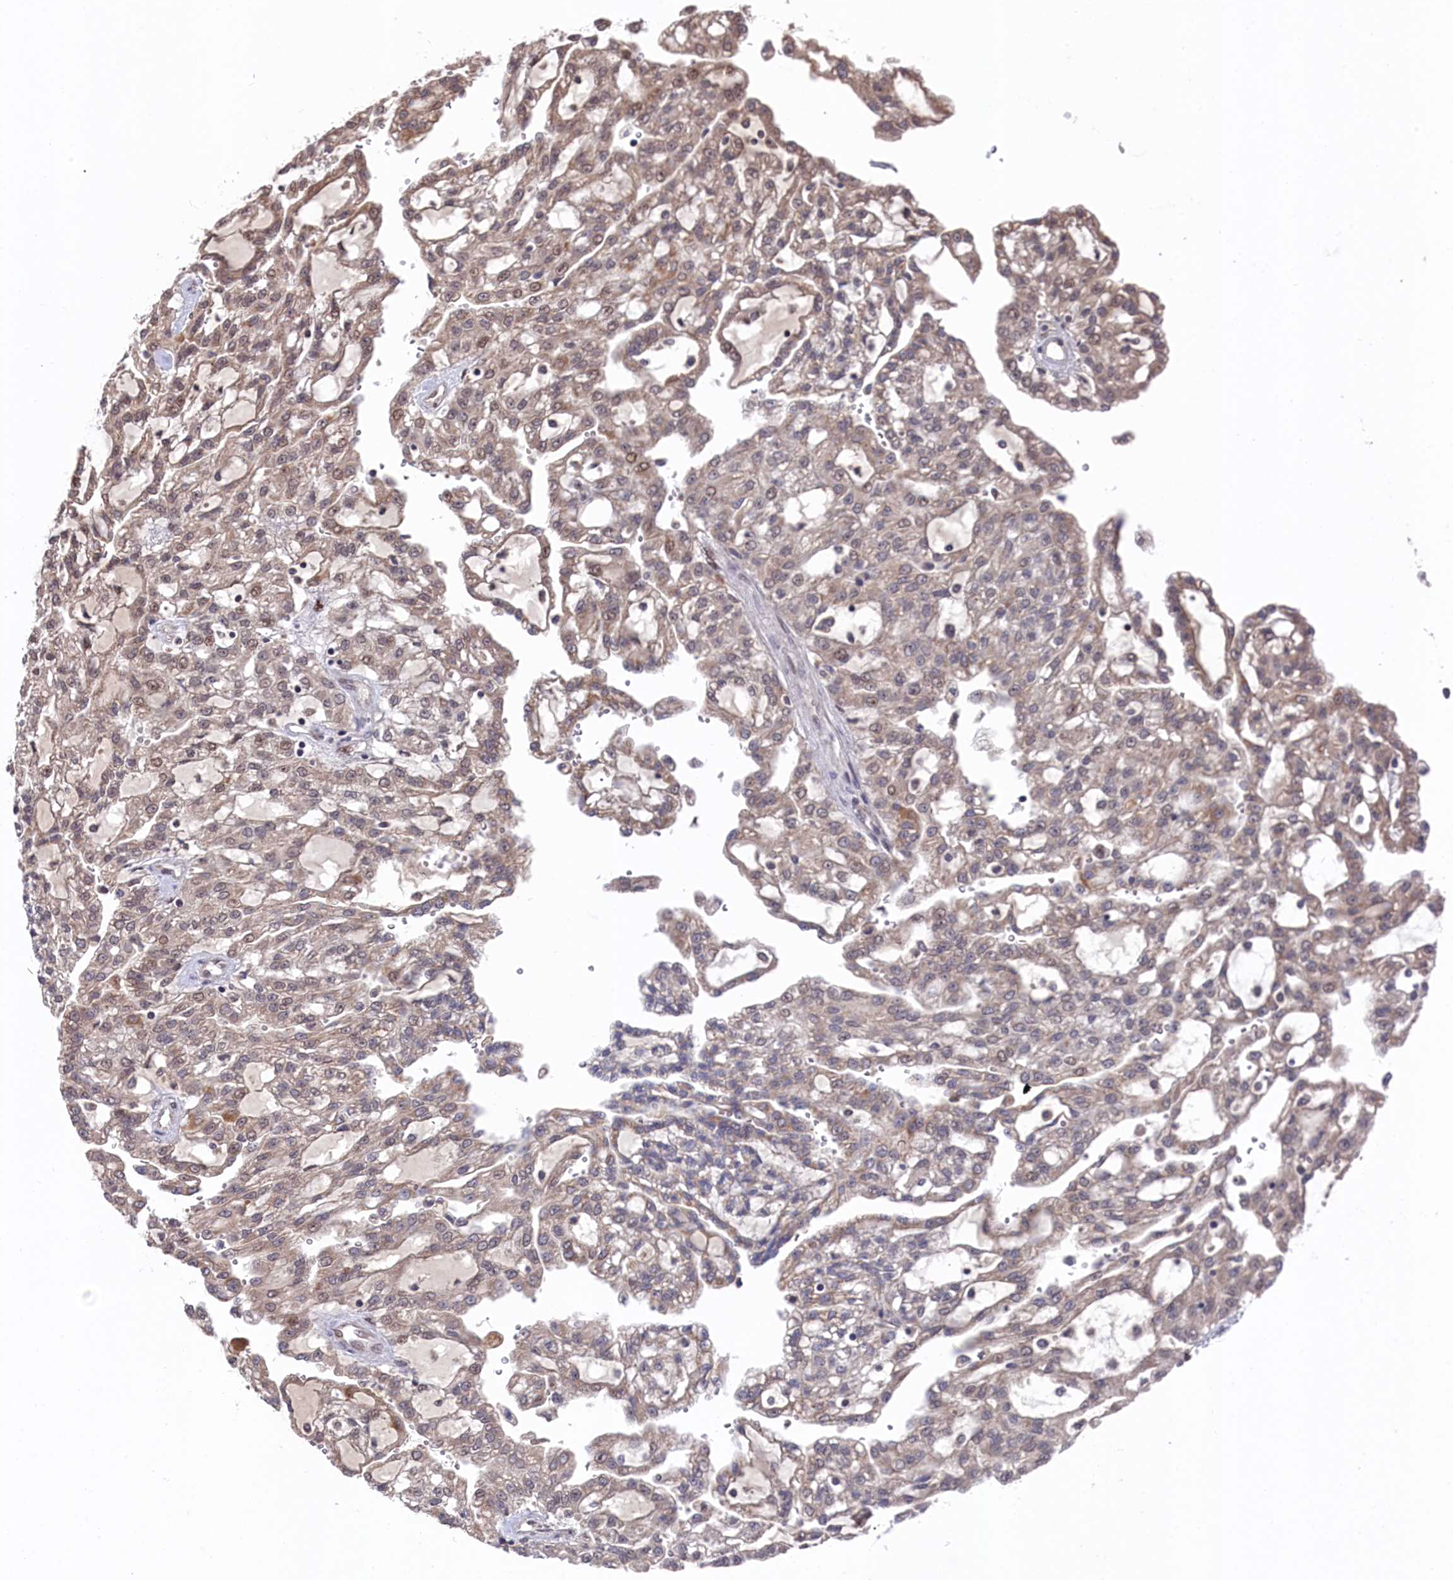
{"staining": {"intensity": "weak", "quantity": "25%-75%", "location": "cytoplasmic/membranous"}, "tissue": "renal cancer", "cell_type": "Tumor cells", "image_type": "cancer", "snomed": [{"axis": "morphology", "description": "Adenocarcinoma, NOS"}, {"axis": "topography", "description": "Kidney"}], "caption": "Renal cancer (adenocarcinoma) stained with immunohistochemistry shows weak cytoplasmic/membranous expression in approximately 25%-75% of tumor cells. (Stains: DAB in brown, nuclei in blue, Microscopy: brightfield microscopy at high magnification).", "gene": "CLPX", "patient": {"sex": "male", "age": 63}}